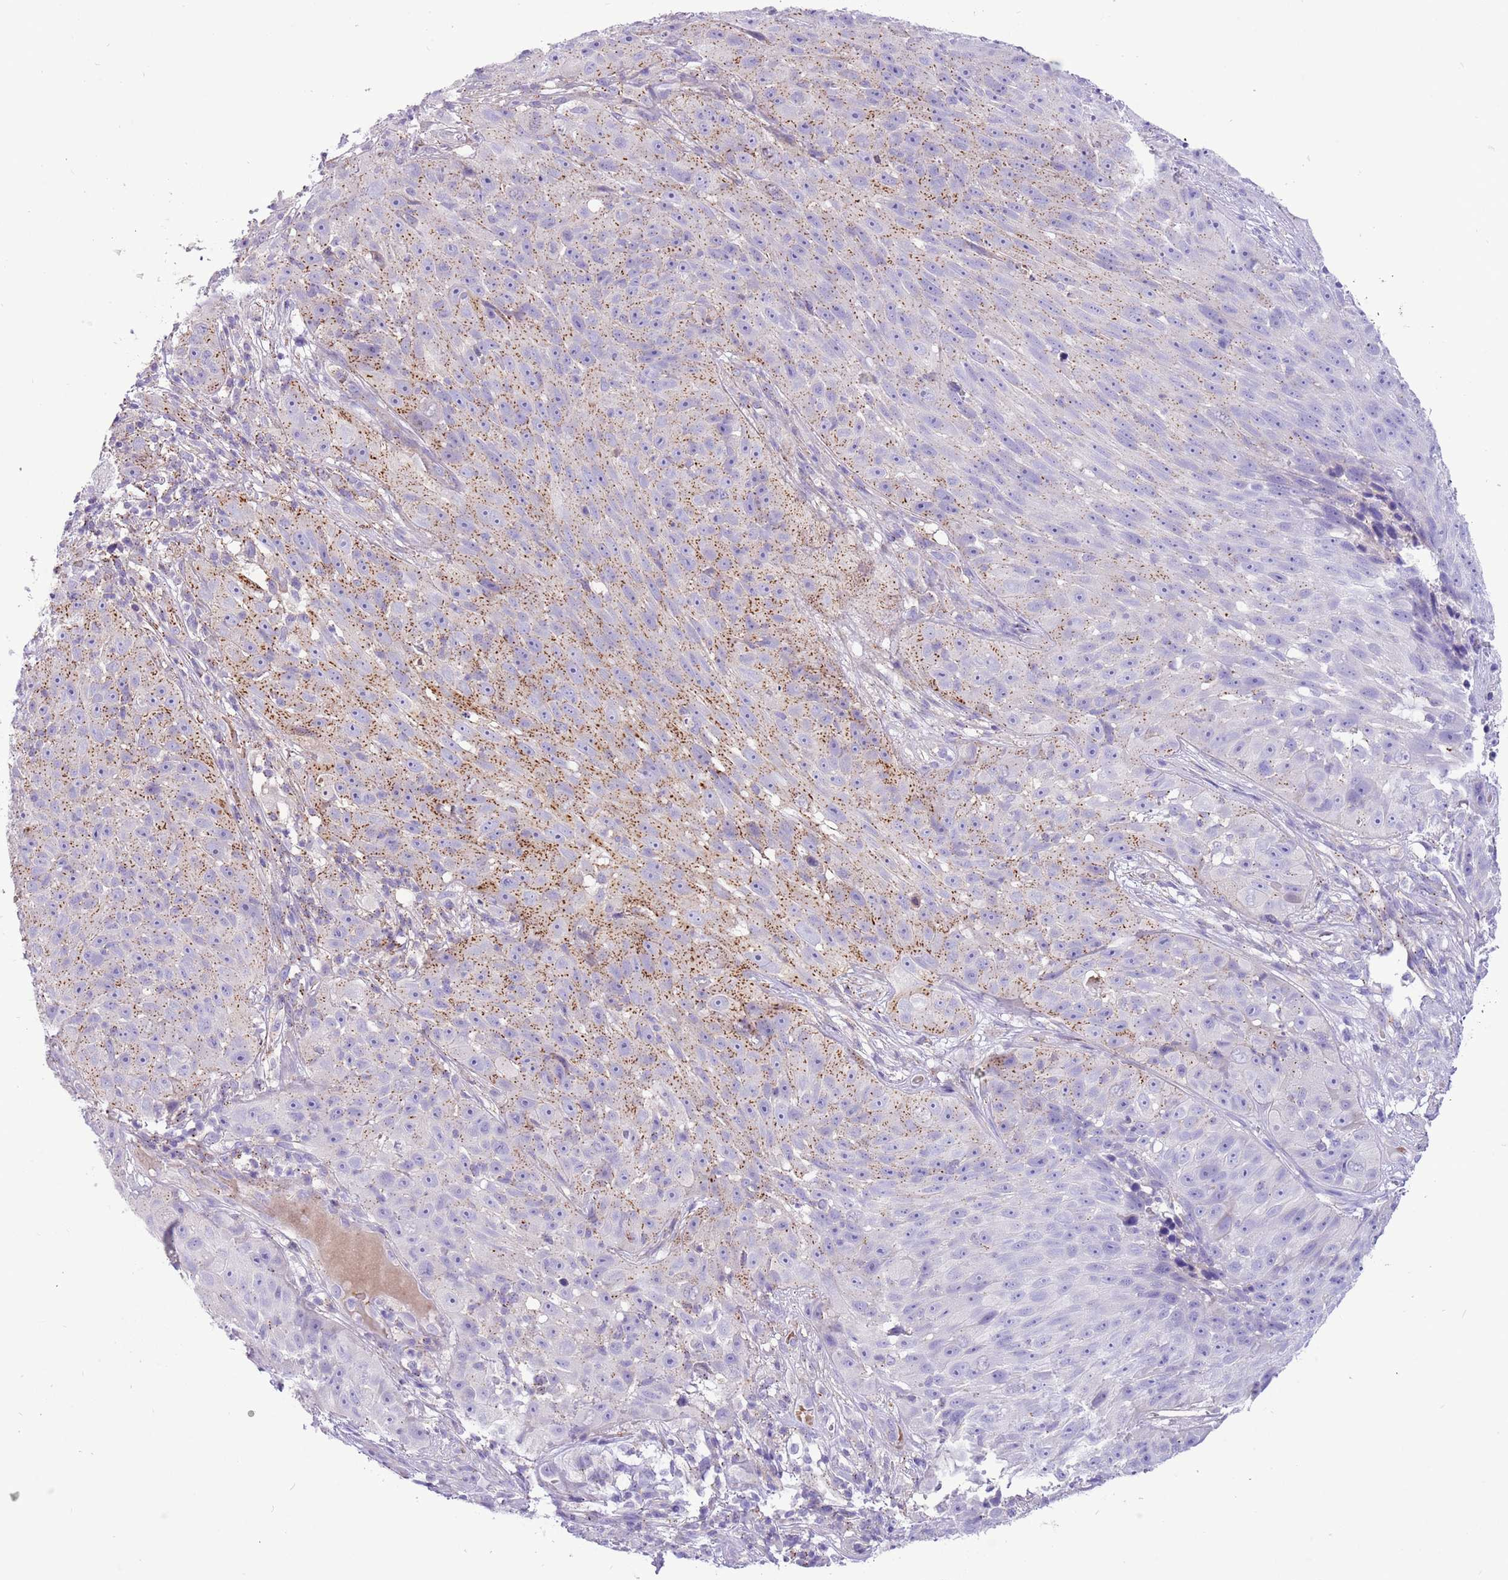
{"staining": {"intensity": "moderate", "quantity": "<25%", "location": "cytoplasmic/membranous"}, "tissue": "skin cancer", "cell_type": "Tumor cells", "image_type": "cancer", "snomed": [{"axis": "morphology", "description": "Squamous cell carcinoma, NOS"}, {"axis": "topography", "description": "Skin"}], "caption": "This histopathology image displays IHC staining of squamous cell carcinoma (skin), with low moderate cytoplasmic/membranous staining in about <25% of tumor cells.", "gene": "KBTBD3", "patient": {"sex": "female", "age": 87}}